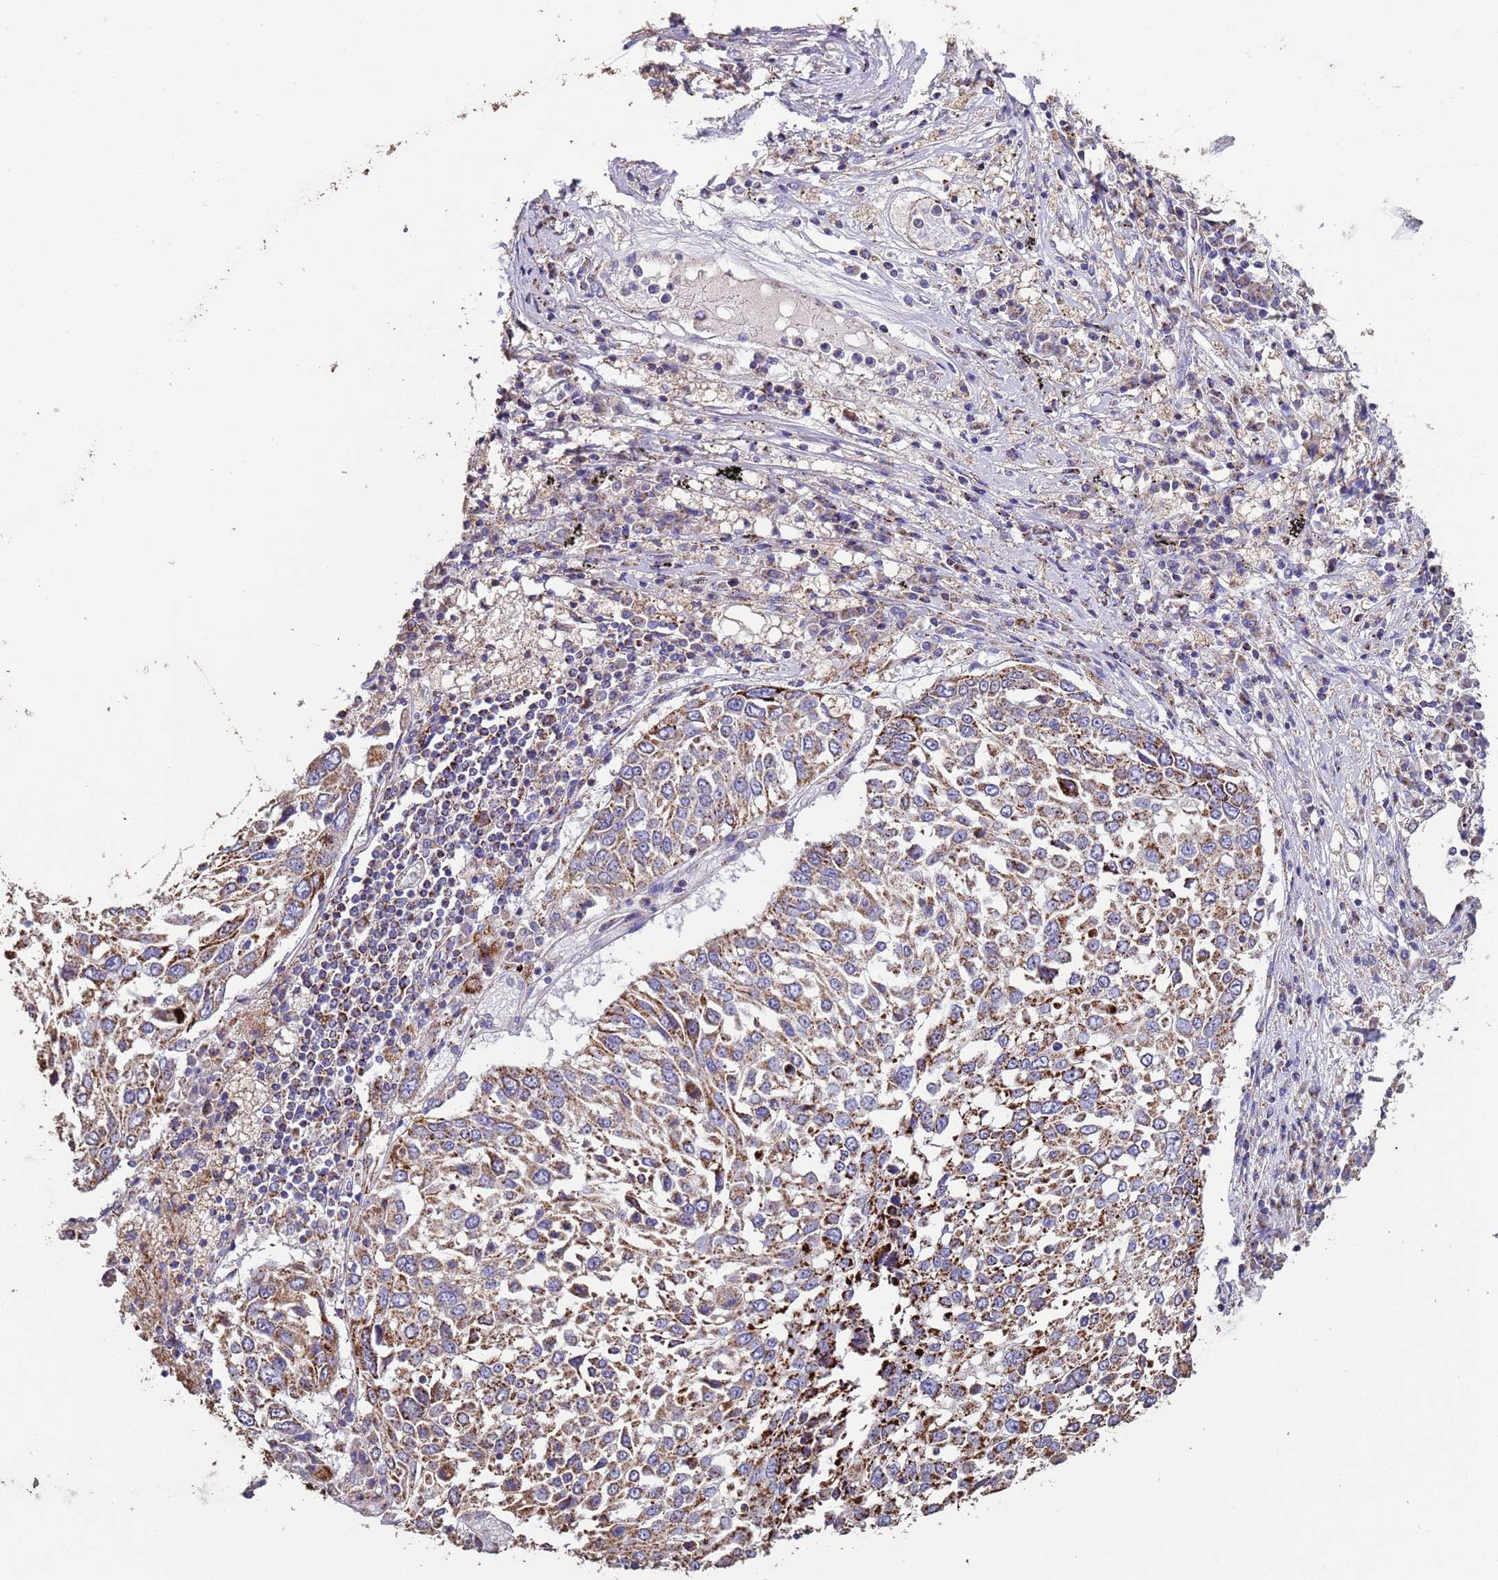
{"staining": {"intensity": "moderate", "quantity": ">75%", "location": "cytoplasmic/membranous"}, "tissue": "lung cancer", "cell_type": "Tumor cells", "image_type": "cancer", "snomed": [{"axis": "morphology", "description": "Squamous cell carcinoma, NOS"}, {"axis": "topography", "description": "Lung"}], "caption": "Tumor cells demonstrate medium levels of moderate cytoplasmic/membranous positivity in approximately >75% of cells in squamous cell carcinoma (lung).", "gene": "ZNFX1", "patient": {"sex": "male", "age": 65}}